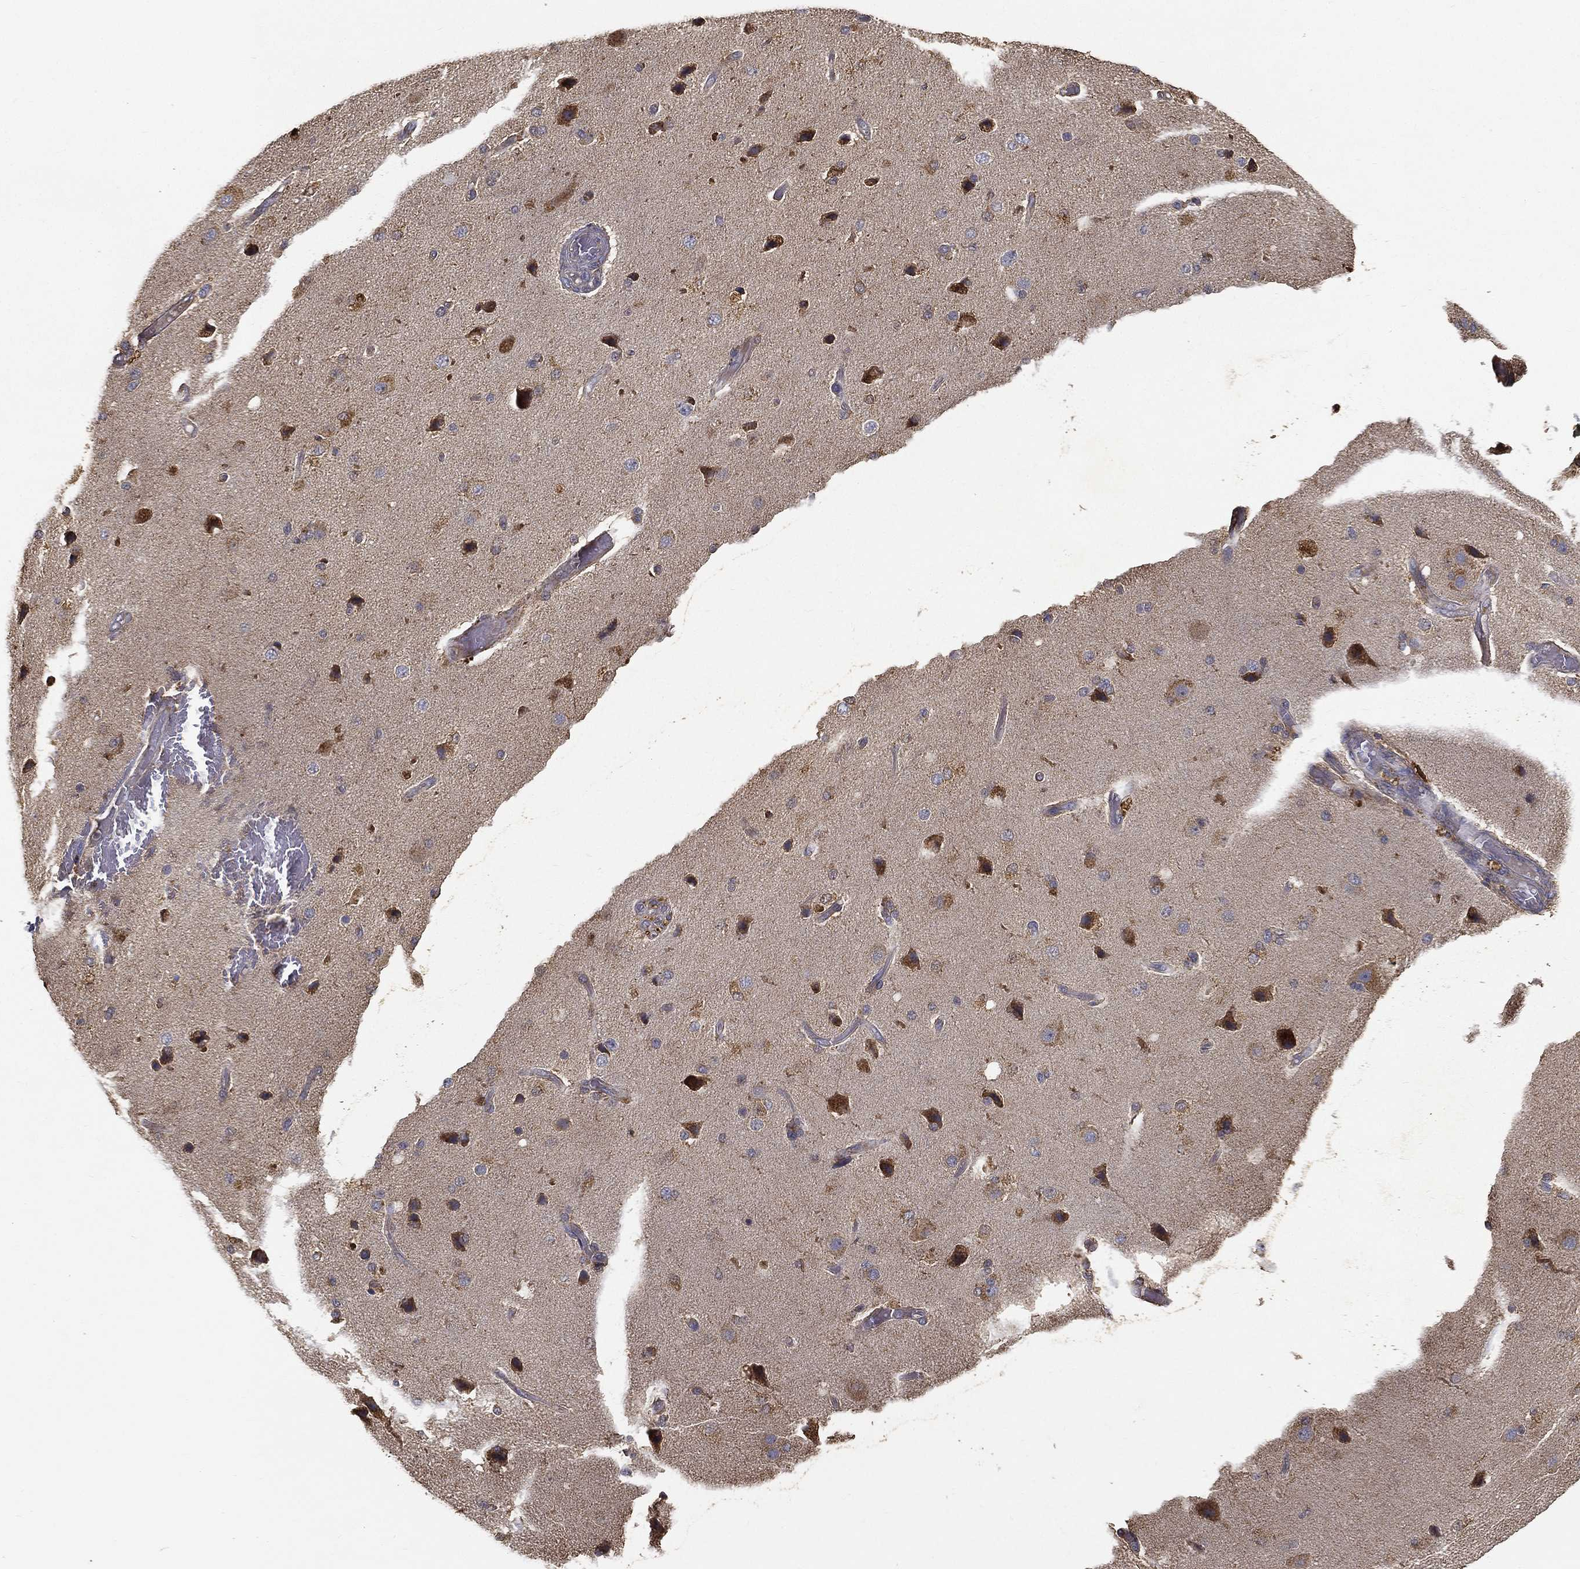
{"staining": {"intensity": "negative", "quantity": "none", "location": "none"}, "tissue": "cerebral cortex", "cell_type": "Endothelial cells", "image_type": "normal", "snomed": [{"axis": "morphology", "description": "Normal tissue, NOS"}, {"axis": "morphology", "description": "Glioma, malignant, High grade"}, {"axis": "topography", "description": "Cerebral cortex"}], "caption": "Histopathology image shows no significant protein positivity in endothelial cells of unremarkable cerebral cortex.", "gene": "MT", "patient": {"sex": "male", "age": 77}}